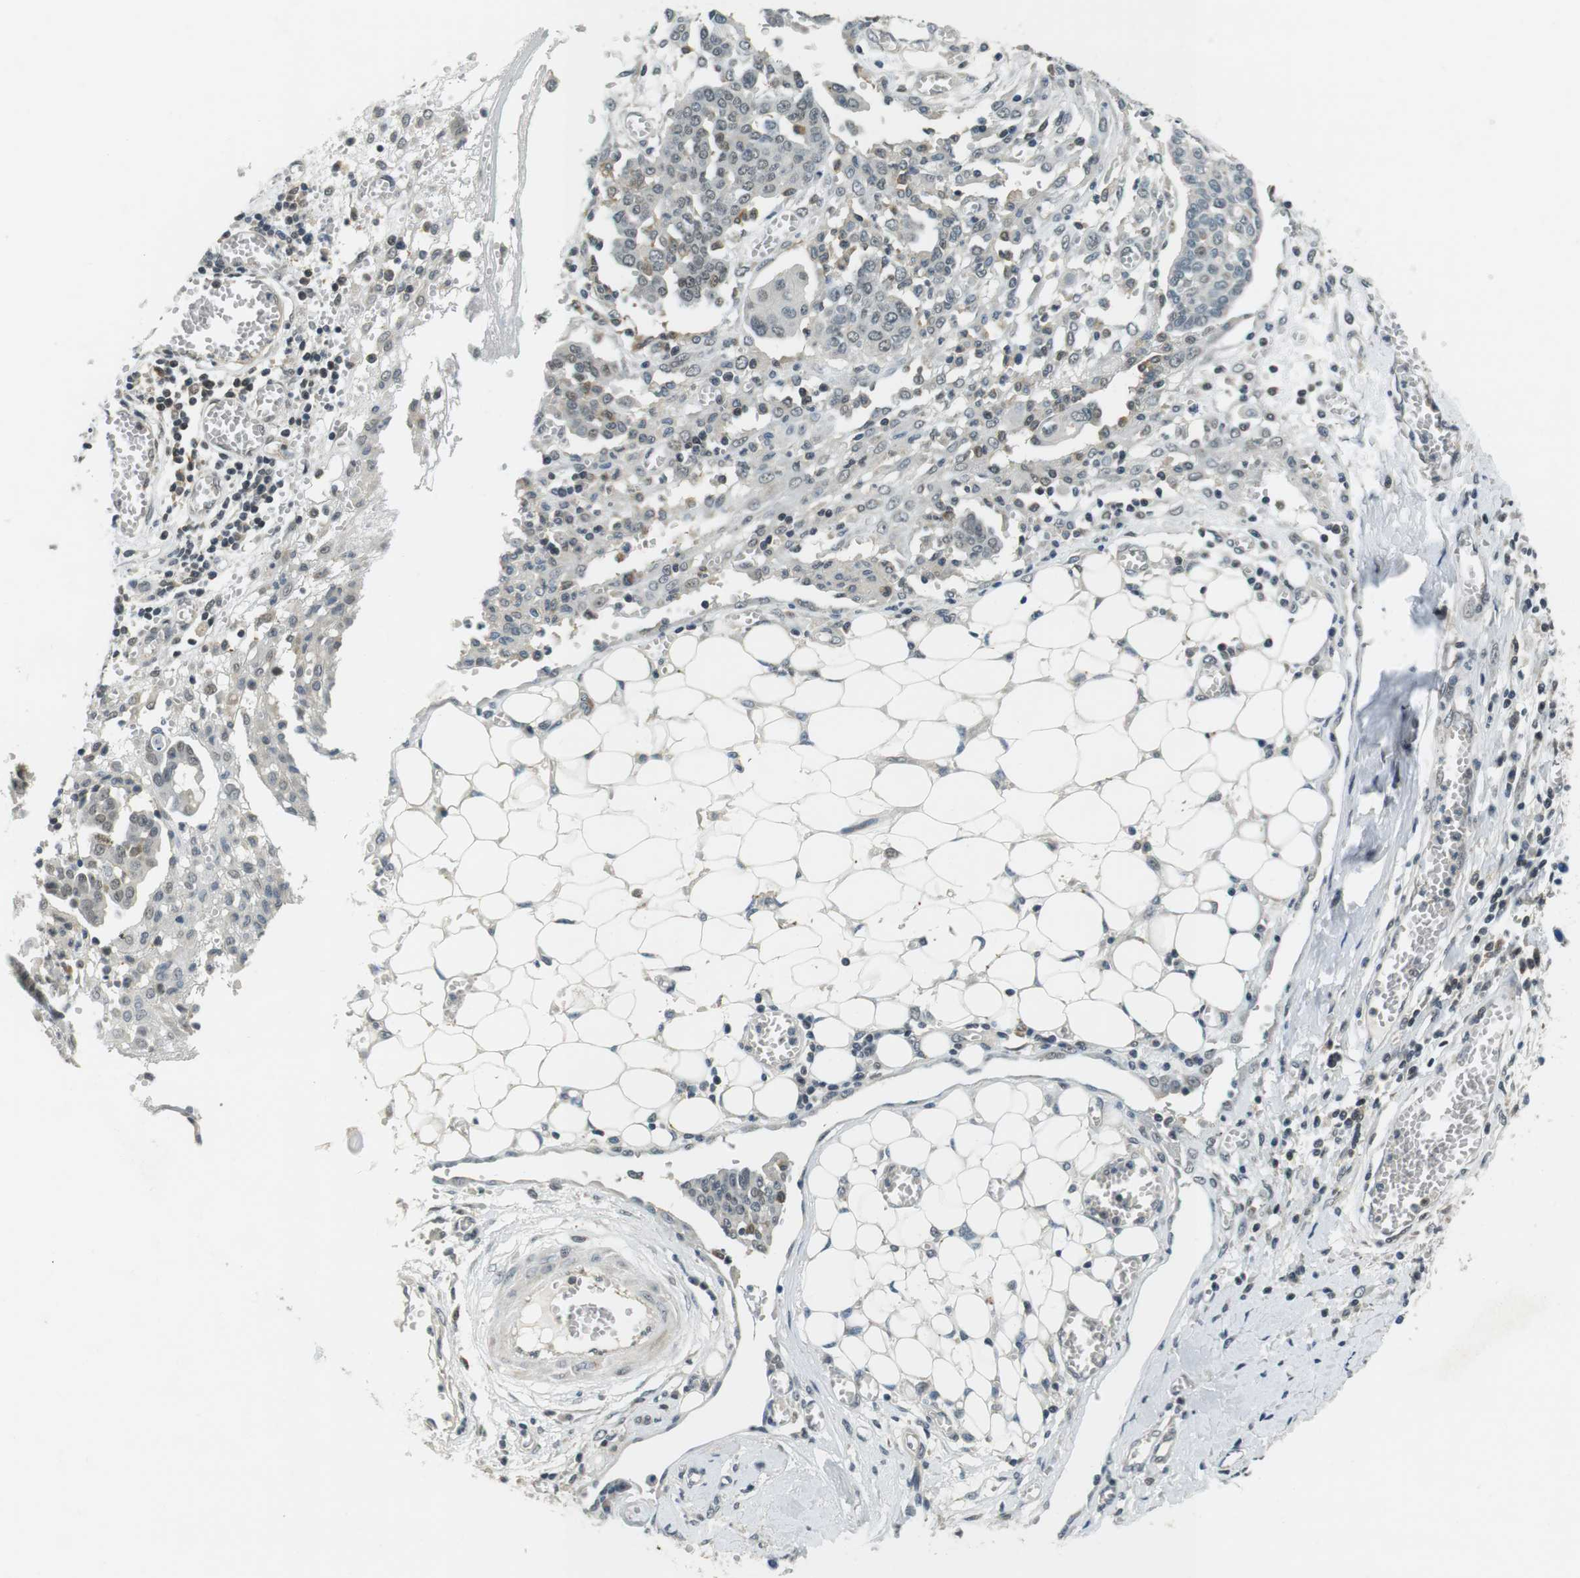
{"staining": {"intensity": "weak", "quantity": "<25%", "location": "nuclear"}, "tissue": "ovarian cancer", "cell_type": "Tumor cells", "image_type": "cancer", "snomed": [{"axis": "morphology", "description": "Cystadenocarcinoma, serous, NOS"}, {"axis": "topography", "description": "Soft tissue"}, {"axis": "topography", "description": "Ovary"}], "caption": "IHC micrograph of neoplastic tissue: human ovarian cancer stained with DAB (3,3'-diaminobenzidine) exhibits no significant protein expression in tumor cells. (DAB IHC with hematoxylin counter stain).", "gene": "BRD4", "patient": {"sex": "female", "age": 57}}